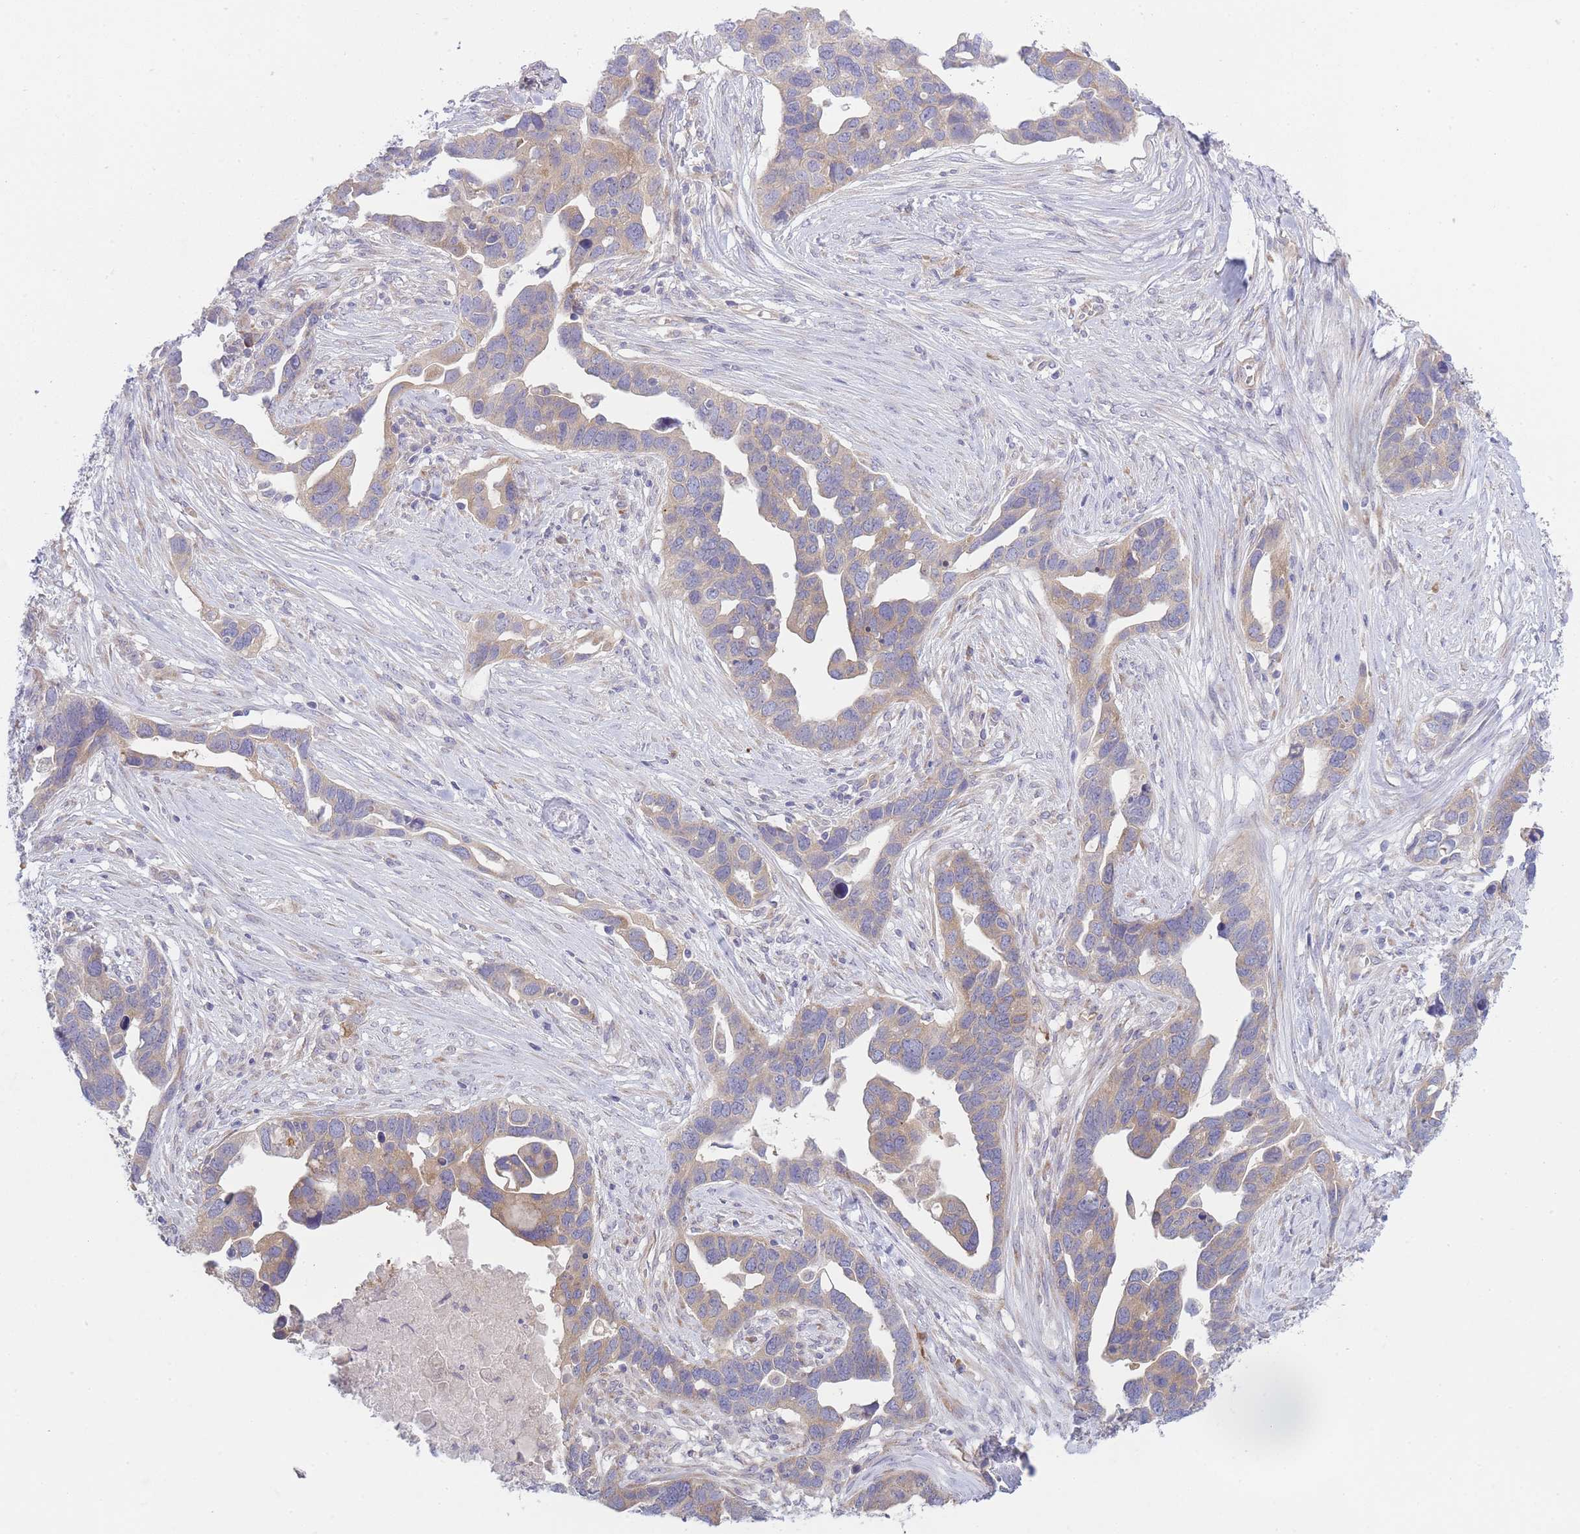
{"staining": {"intensity": "moderate", "quantity": "25%-75%", "location": "cytoplasmic/membranous"}, "tissue": "ovarian cancer", "cell_type": "Tumor cells", "image_type": "cancer", "snomed": [{"axis": "morphology", "description": "Cystadenocarcinoma, serous, NOS"}, {"axis": "topography", "description": "Ovary"}], "caption": "Brown immunohistochemical staining in ovarian serous cystadenocarcinoma demonstrates moderate cytoplasmic/membranous expression in approximately 25%-75% of tumor cells. (brown staining indicates protein expression, while blue staining denotes nuclei).", "gene": "OR5L2", "patient": {"sex": "female", "age": 54}}